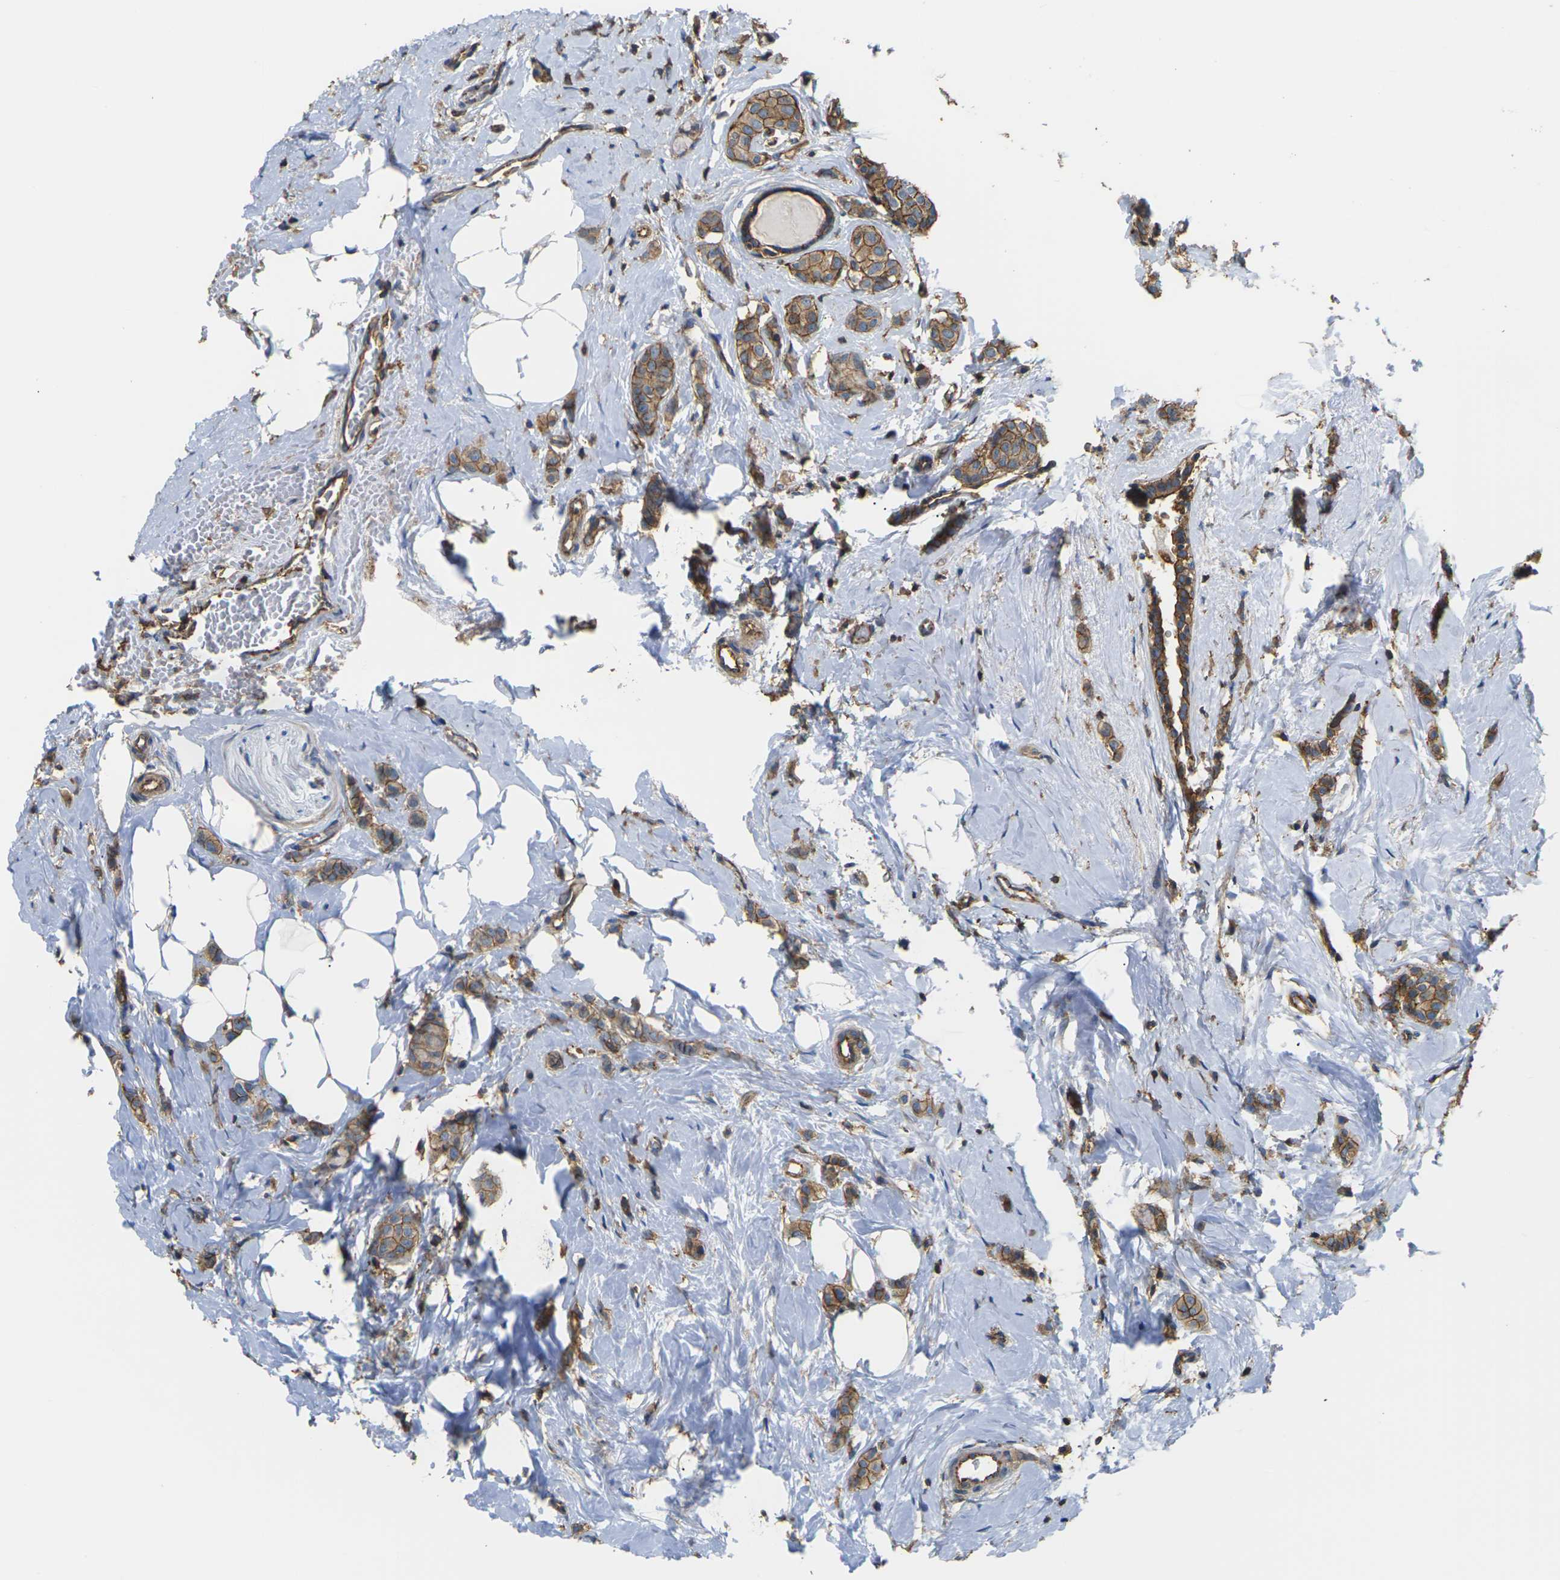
{"staining": {"intensity": "moderate", "quantity": ">75%", "location": "cytoplasmic/membranous"}, "tissue": "breast cancer", "cell_type": "Tumor cells", "image_type": "cancer", "snomed": [{"axis": "morphology", "description": "Lobular carcinoma"}, {"axis": "topography", "description": "Breast"}], "caption": "Immunohistochemical staining of lobular carcinoma (breast) shows medium levels of moderate cytoplasmic/membranous staining in about >75% of tumor cells.", "gene": "IQGAP1", "patient": {"sex": "female", "age": 60}}